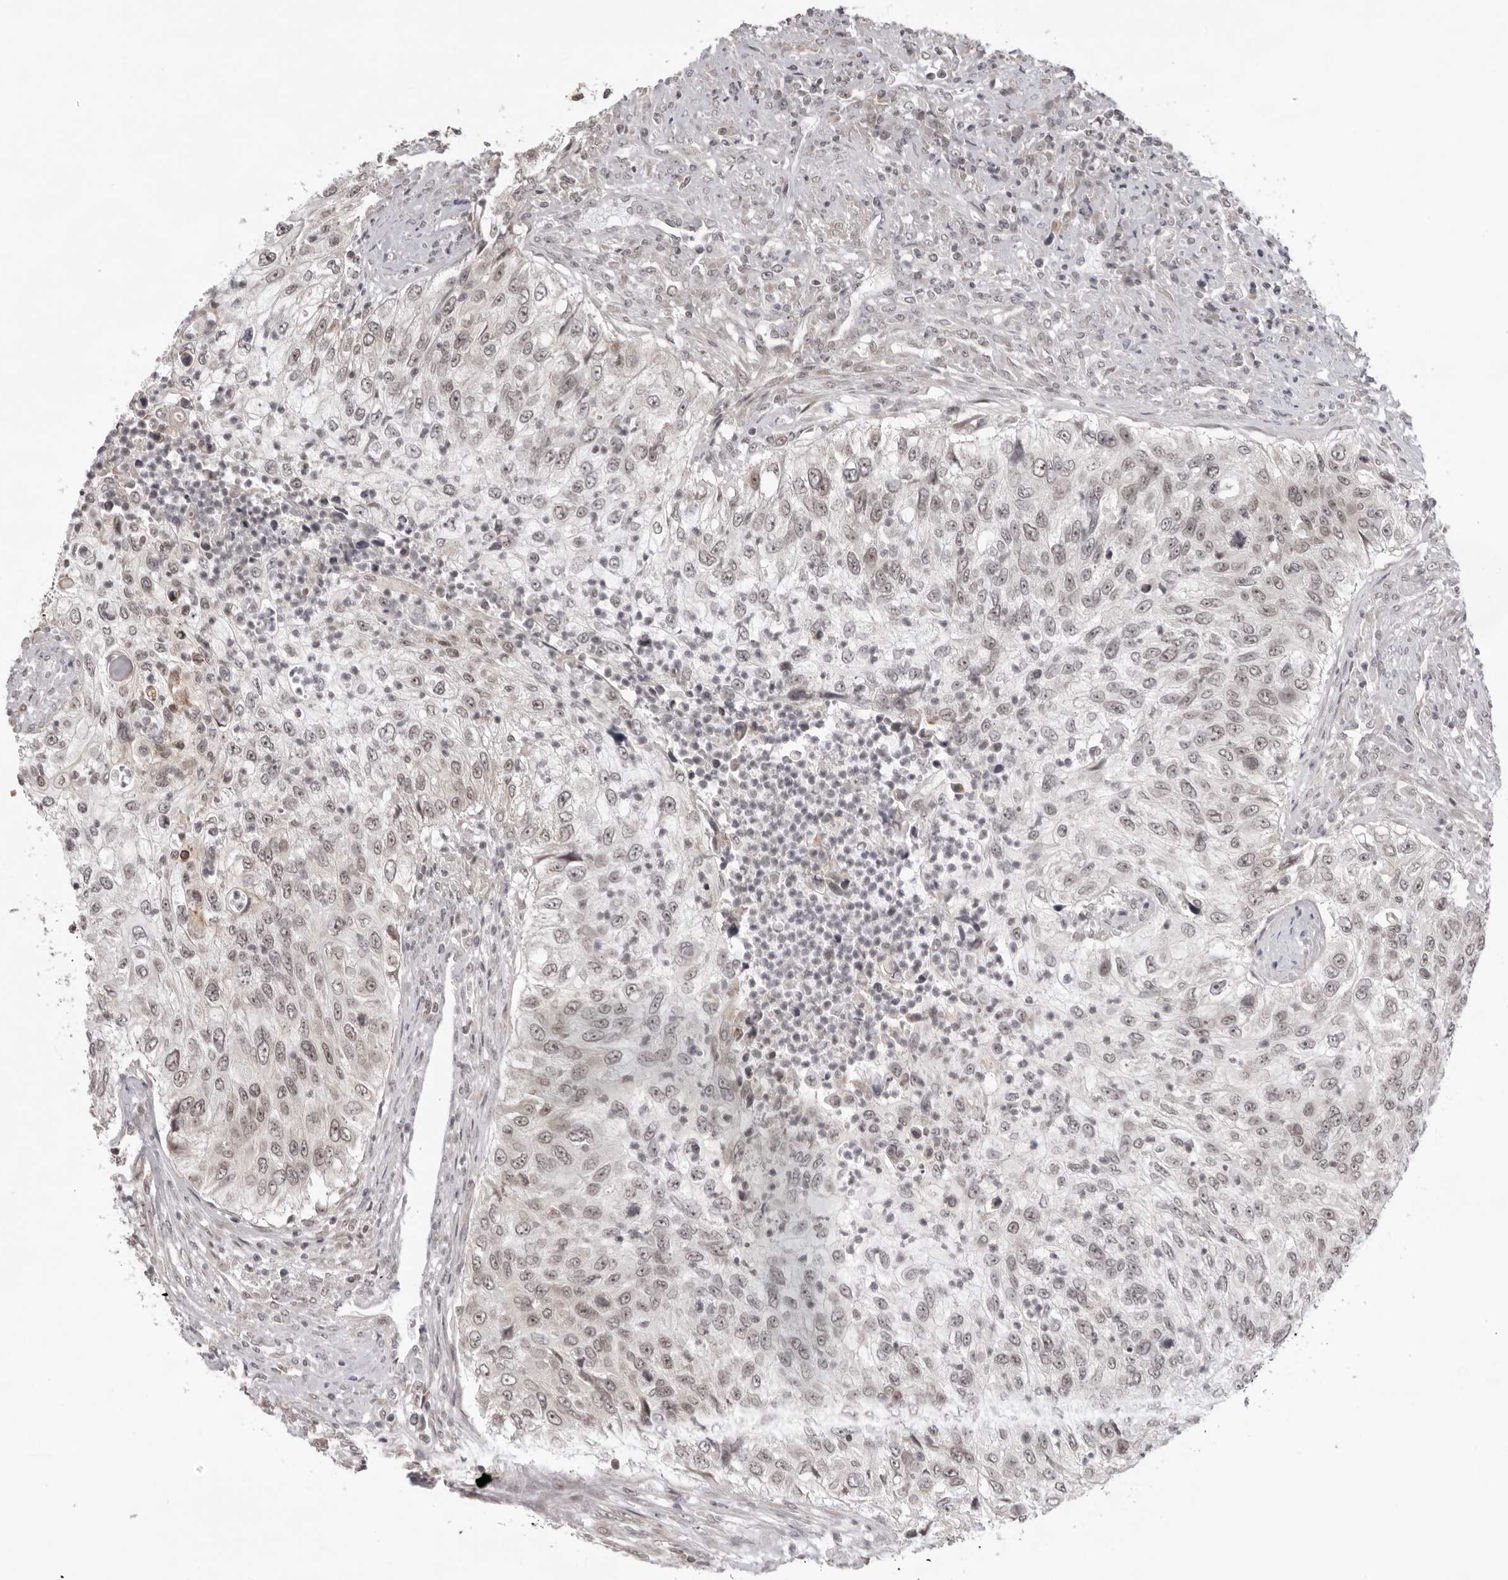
{"staining": {"intensity": "weak", "quantity": "25%-75%", "location": "nuclear"}, "tissue": "urothelial cancer", "cell_type": "Tumor cells", "image_type": "cancer", "snomed": [{"axis": "morphology", "description": "Urothelial carcinoma, High grade"}, {"axis": "topography", "description": "Urinary bladder"}], "caption": "Immunohistochemistry (IHC) photomicrograph of neoplastic tissue: urothelial cancer stained using immunohistochemistry (IHC) displays low levels of weak protein expression localized specifically in the nuclear of tumor cells, appearing as a nuclear brown color.", "gene": "EXOSC10", "patient": {"sex": "female", "age": 60}}